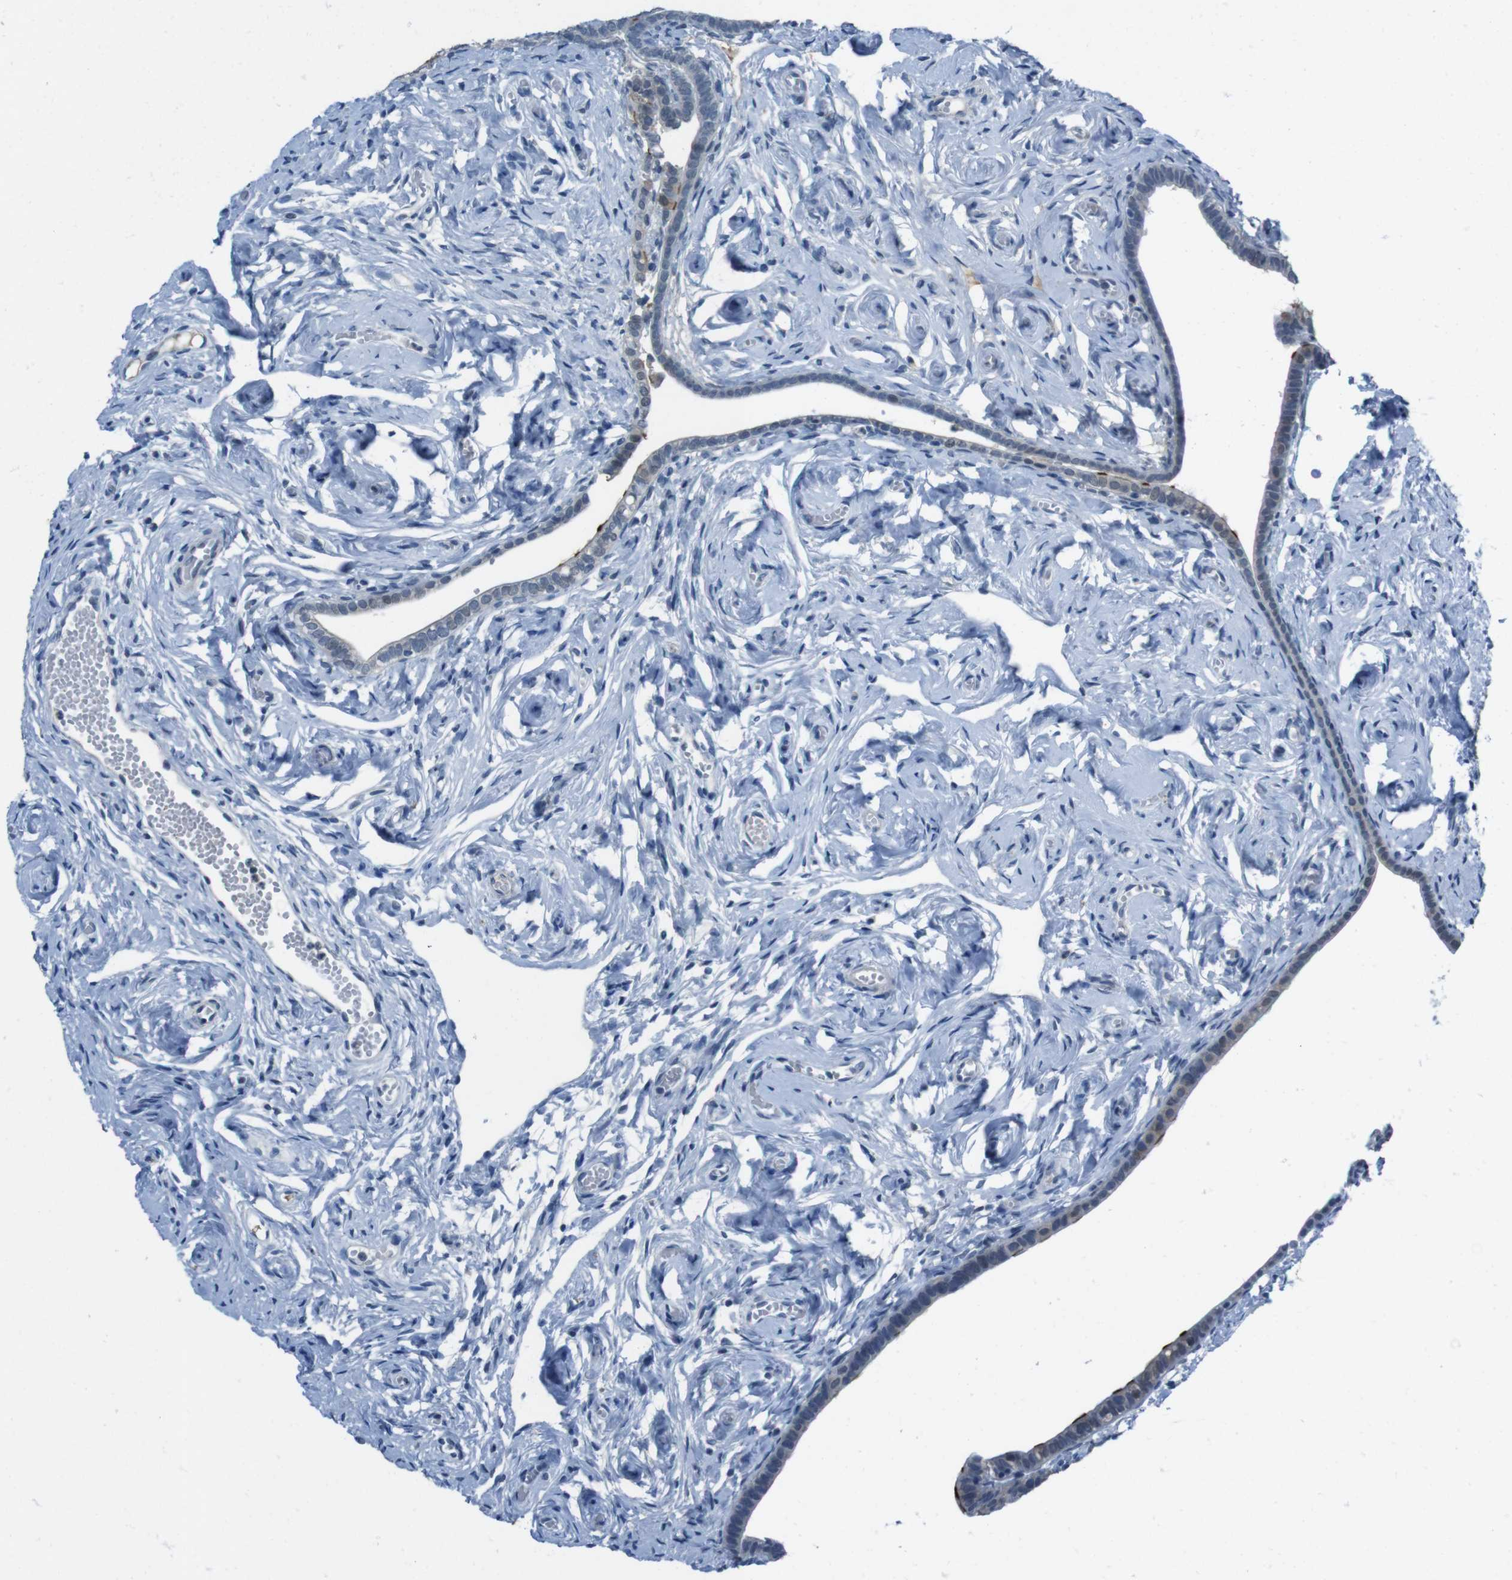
{"staining": {"intensity": "strong", "quantity": "<25%", "location": "cytoplasmic/membranous"}, "tissue": "fallopian tube", "cell_type": "Glandular cells", "image_type": "normal", "snomed": [{"axis": "morphology", "description": "Normal tissue, NOS"}, {"axis": "topography", "description": "Fallopian tube"}], "caption": "Glandular cells show medium levels of strong cytoplasmic/membranous staining in approximately <25% of cells in normal human fallopian tube. The staining was performed using DAB (3,3'-diaminobenzidine), with brown indicating positive protein expression. Nuclei are stained blue with hematoxylin.", "gene": "CDHR2", "patient": {"sex": "female", "age": 71}}